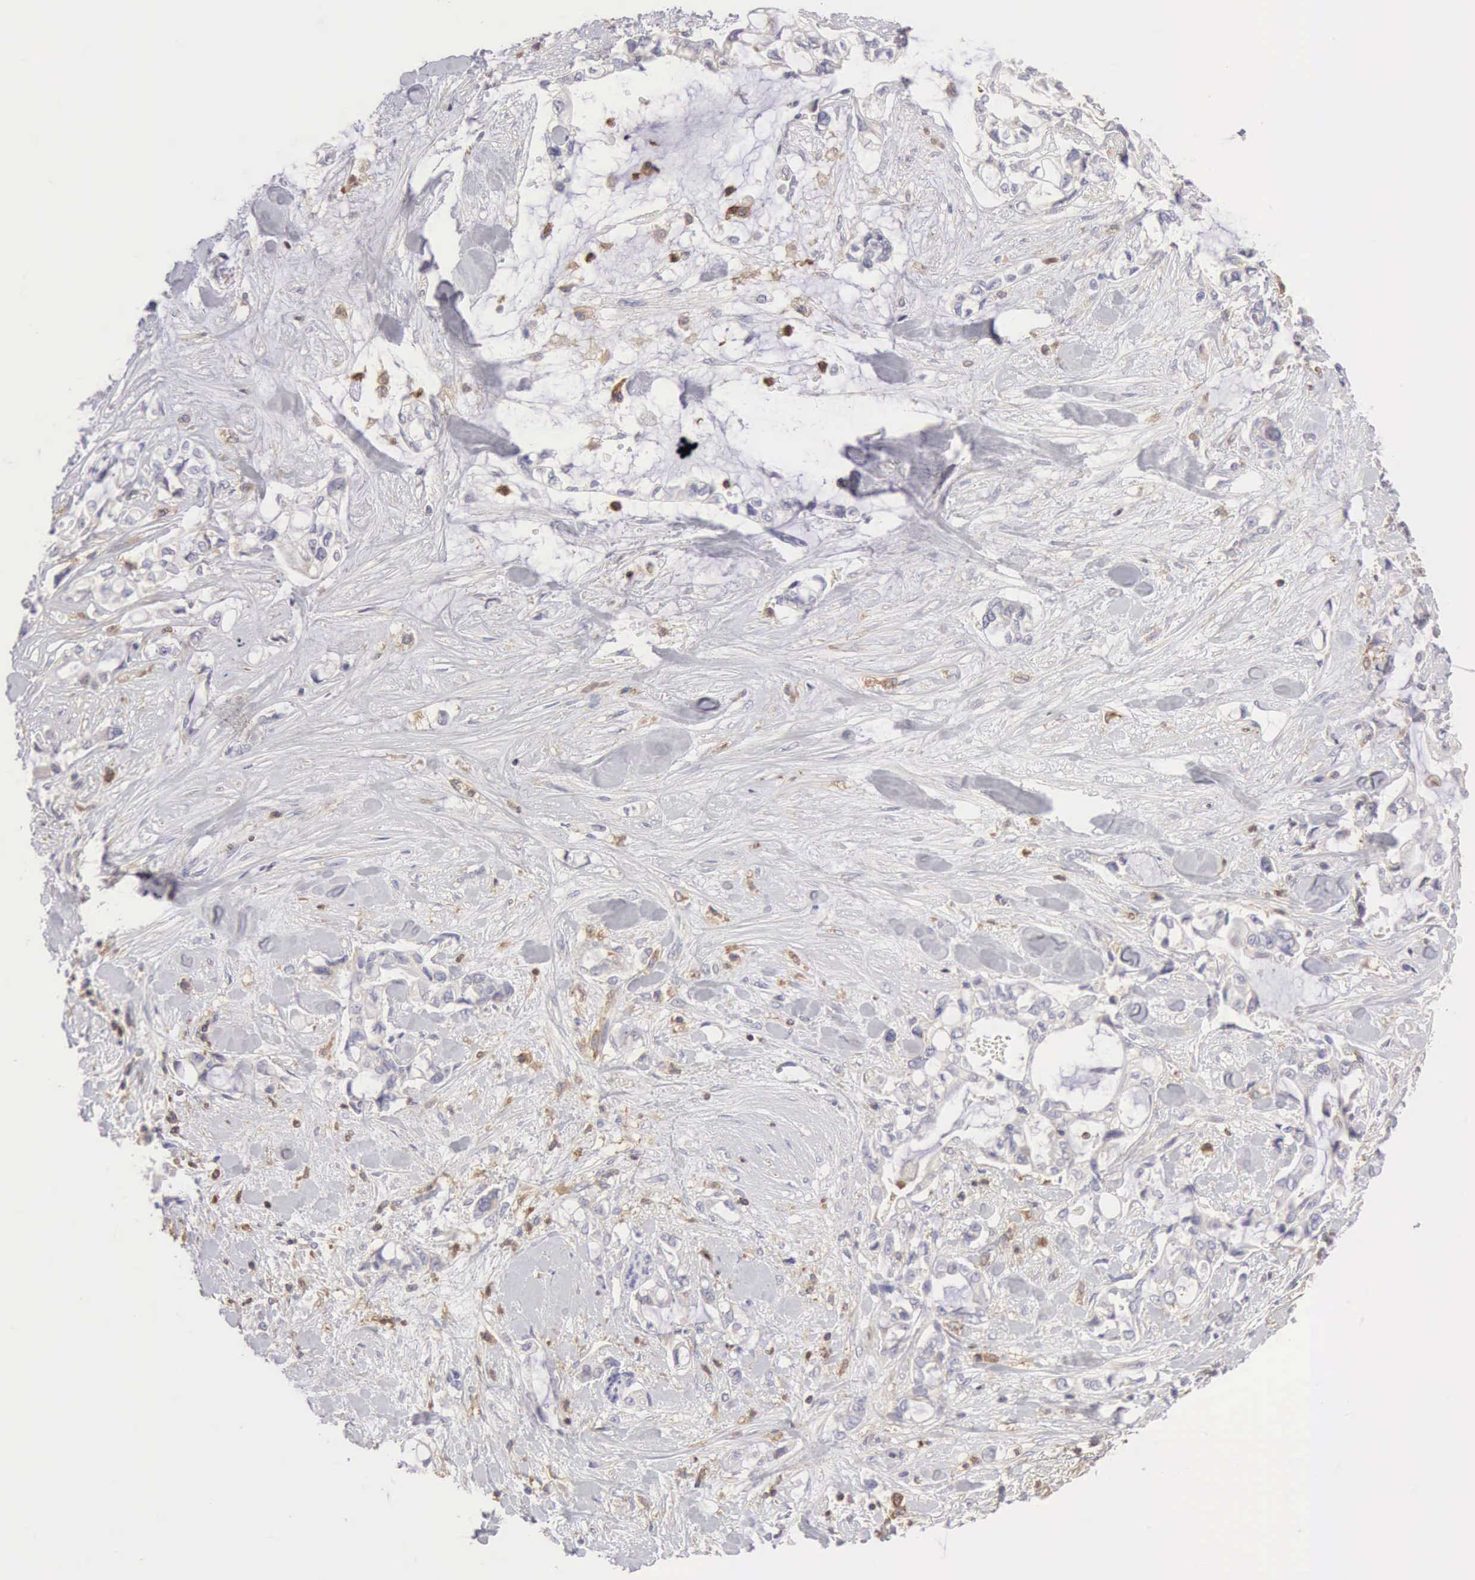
{"staining": {"intensity": "negative", "quantity": "none", "location": "none"}, "tissue": "pancreatic cancer", "cell_type": "Tumor cells", "image_type": "cancer", "snomed": [{"axis": "morphology", "description": "Adenocarcinoma, NOS"}, {"axis": "topography", "description": "Pancreas"}], "caption": "This is an immunohistochemistry image of adenocarcinoma (pancreatic). There is no positivity in tumor cells.", "gene": "ARHGAP4", "patient": {"sex": "female", "age": 70}}